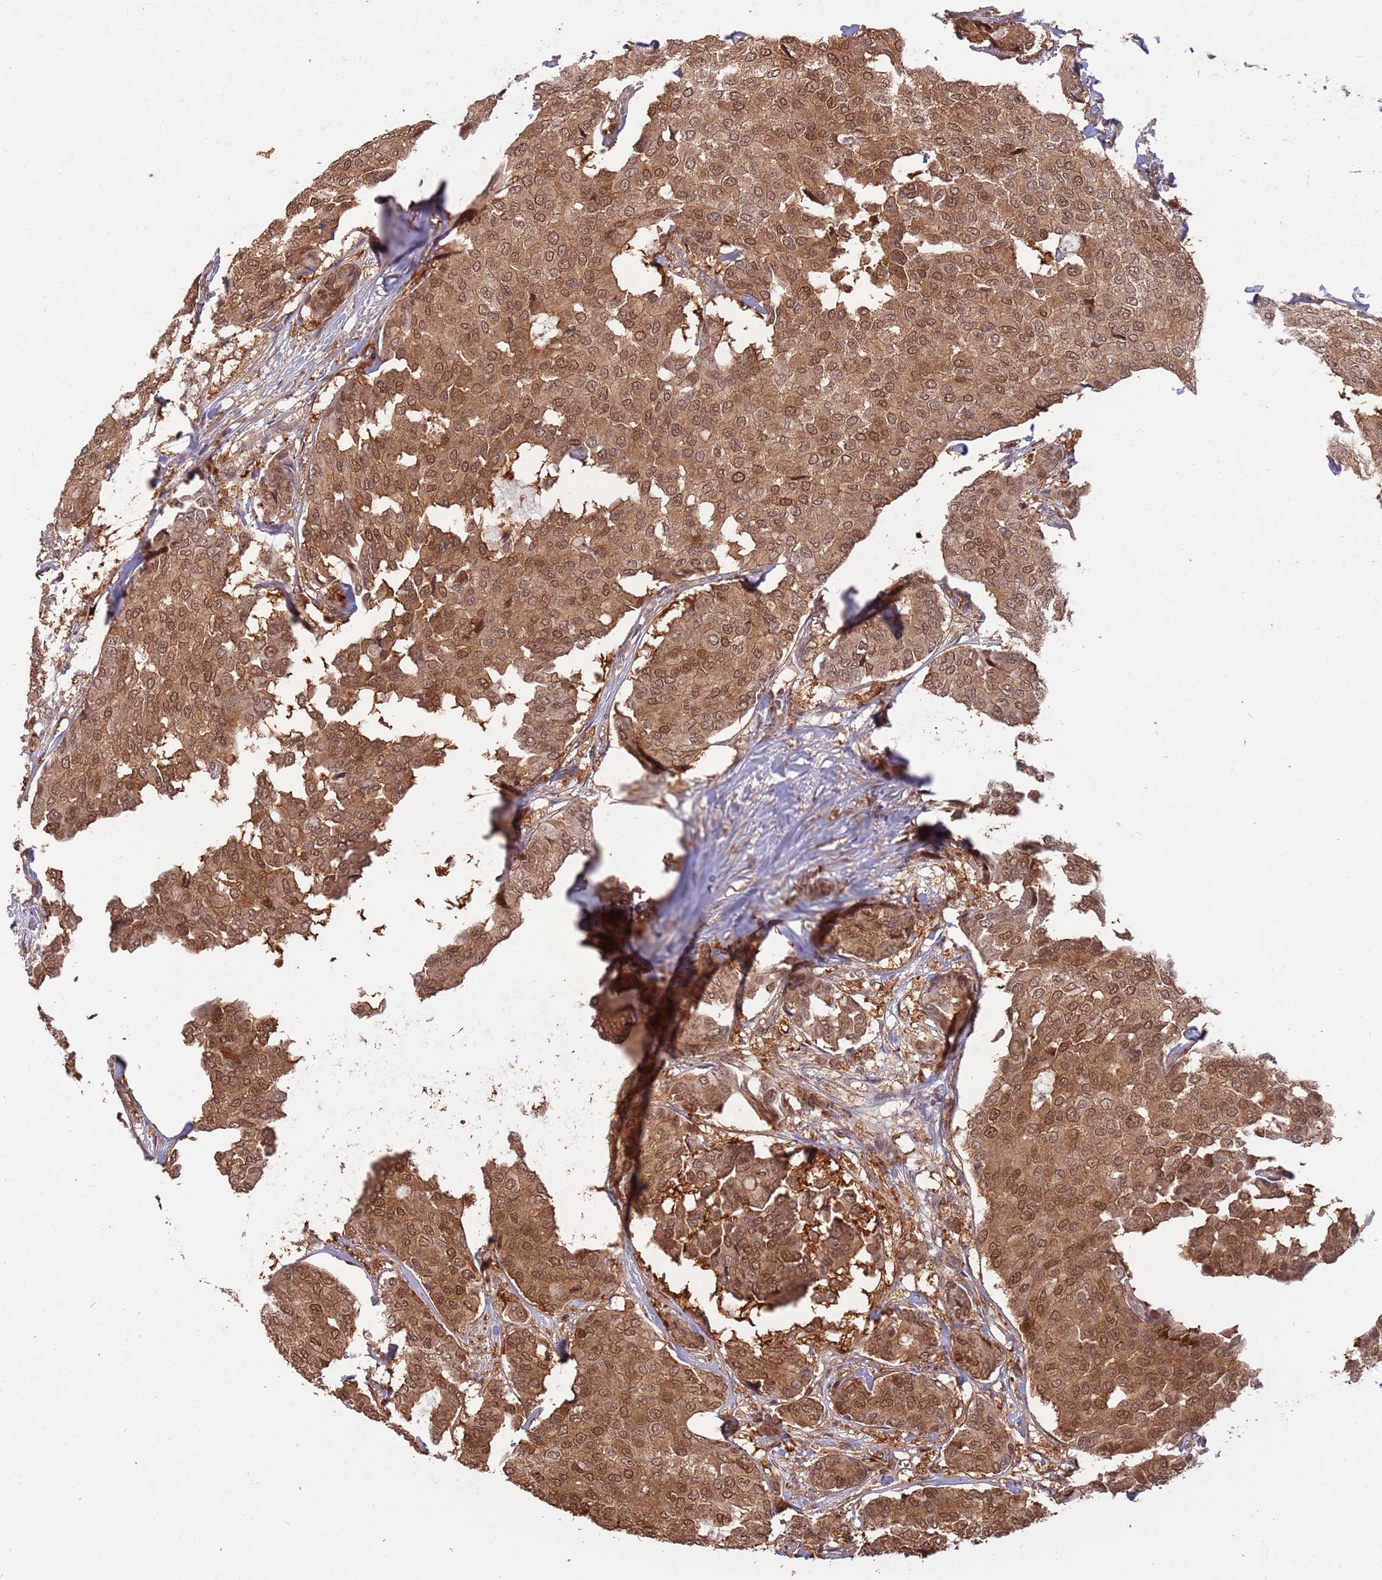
{"staining": {"intensity": "moderate", "quantity": ">75%", "location": "cytoplasmic/membranous,nuclear"}, "tissue": "breast cancer", "cell_type": "Tumor cells", "image_type": "cancer", "snomed": [{"axis": "morphology", "description": "Duct carcinoma"}, {"axis": "topography", "description": "Breast"}], "caption": "A histopathology image of infiltrating ductal carcinoma (breast) stained for a protein exhibits moderate cytoplasmic/membranous and nuclear brown staining in tumor cells. (brown staining indicates protein expression, while blue staining denotes nuclei).", "gene": "SALL1", "patient": {"sex": "female", "age": 75}}